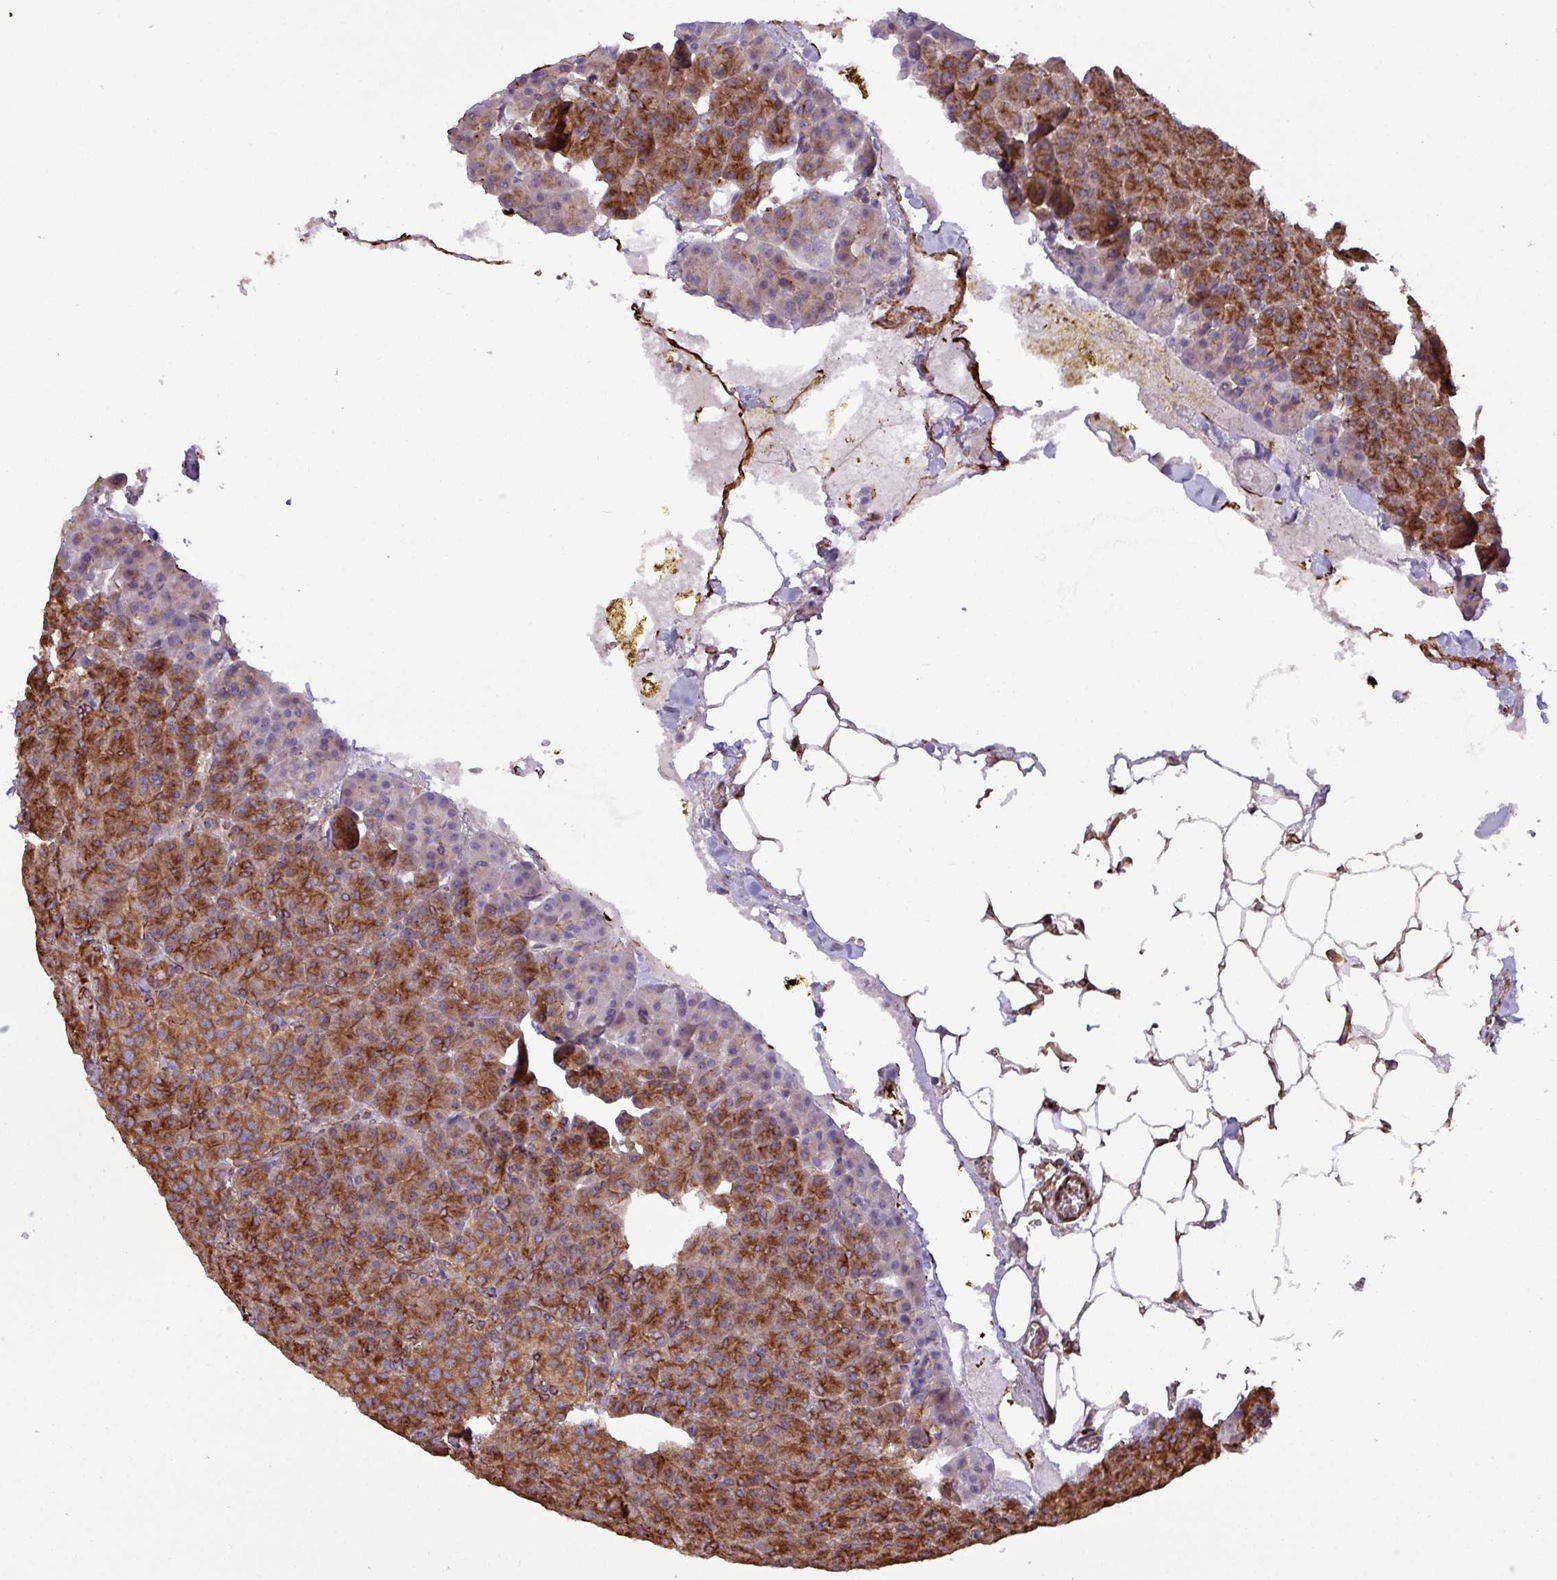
{"staining": {"intensity": "strong", "quantity": "25%-75%", "location": "cytoplasmic/membranous"}, "tissue": "pancreas", "cell_type": "Exocrine glandular cells", "image_type": "normal", "snomed": [{"axis": "morphology", "description": "Normal tissue, NOS"}, {"axis": "topography", "description": "Pancreas"}], "caption": "Immunohistochemical staining of unremarkable pancreas reveals high levels of strong cytoplasmic/membranous expression in about 25%-75% of exocrine glandular cells.", "gene": "ZNF300", "patient": {"sex": "female", "age": 74}}